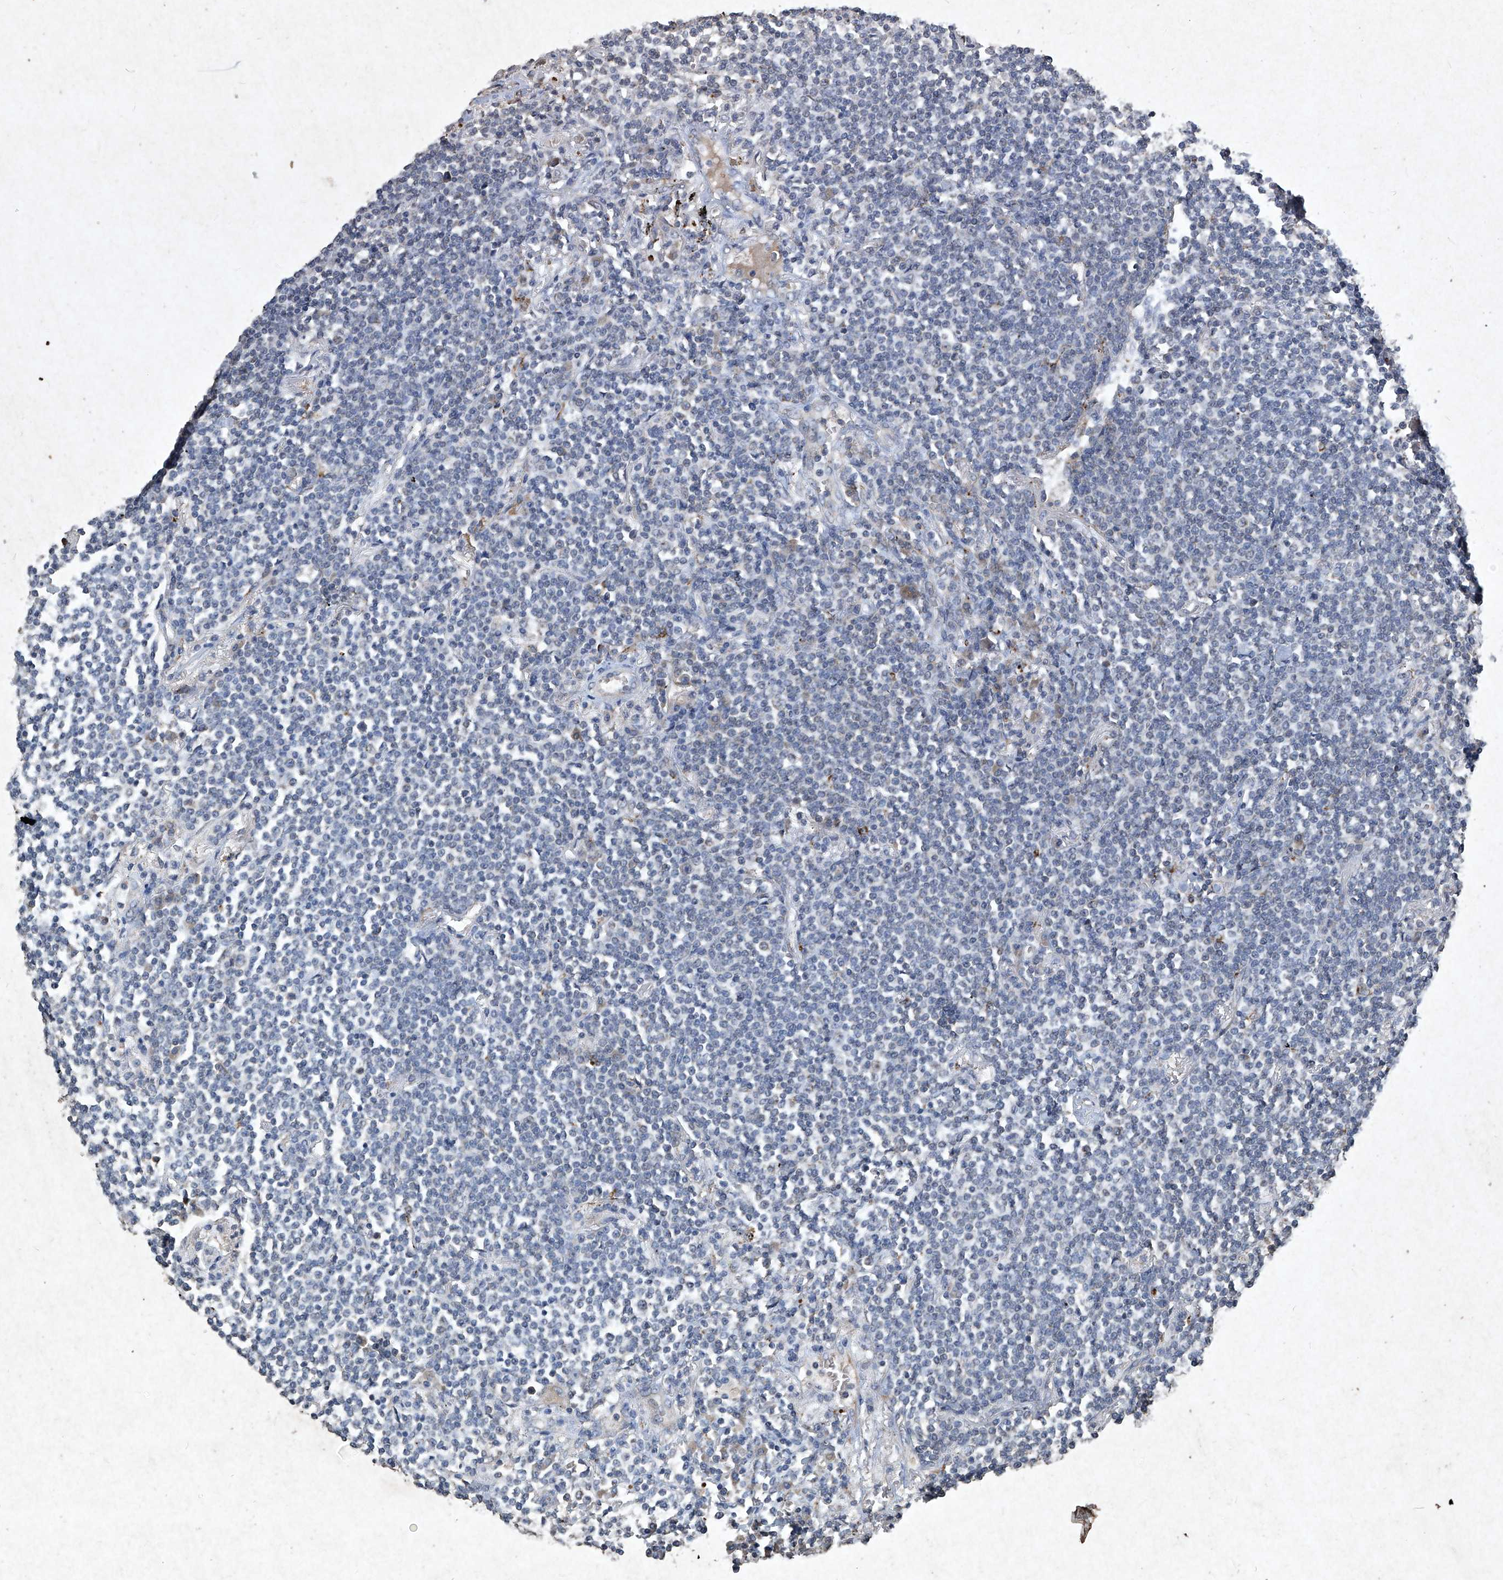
{"staining": {"intensity": "negative", "quantity": "none", "location": "none"}, "tissue": "lymphoma", "cell_type": "Tumor cells", "image_type": "cancer", "snomed": [{"axis": "morphology", "description": "Malignant lymphoma, non-Hodgkin's type, Low grade"}, {"axis": "topography", "description": "Lung"}], "caption": "Immunohistochemistry (IHC) image of low-grade malignant lymphoma, non-Hodgkin's type stained for a protein (brown), which demonstrates no expression in tumor cells. The staining was performed using DAB to visualize the protein expression in brown, while the nuclei were stained in blue with hematoxylin (Magnification: 20x).", "gene": "MED16", "patient": {"sex": "female", "age": 71}}